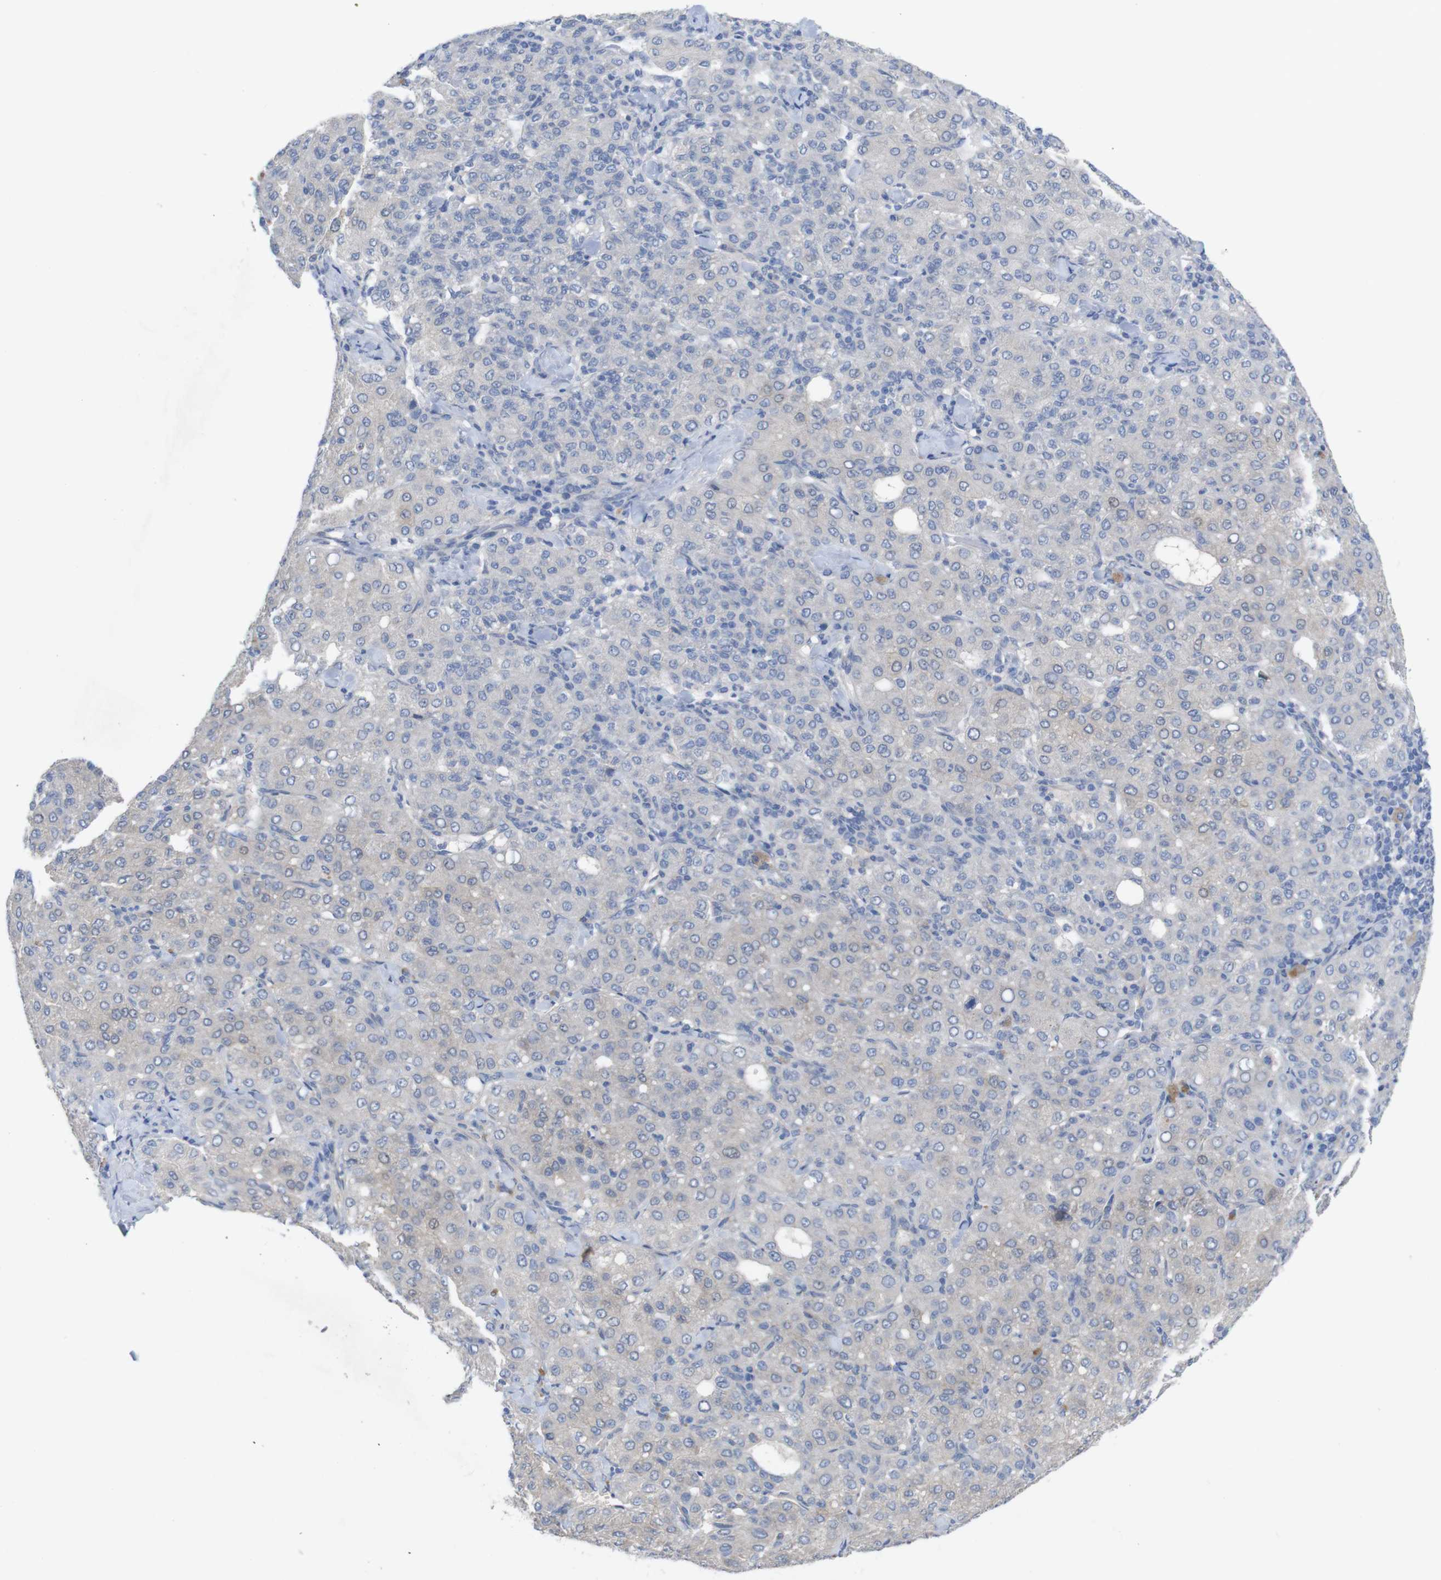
{"staining": {"intensity": "negative", "quantity": "none", "location": "none"}, "tissue": "liver cancer", "cell_type": "Tumor cells", "image_type": "cancer", "snomed": [{"axis": "morphology", "description": "Carcinoma, Hepatocellular, NOS"}, {"axis": "topography", "description": "Liver"}], "caption": "Tumor cells show no significant positivity in liver hepatocellular carcinoma. (Brightfield microscopy of DAB (3,3'-diaminobenzidine) immunohistochemistry at high magnification).", "gene": "KIDINS220", "patient": {"sex": "male", "age": 65}}